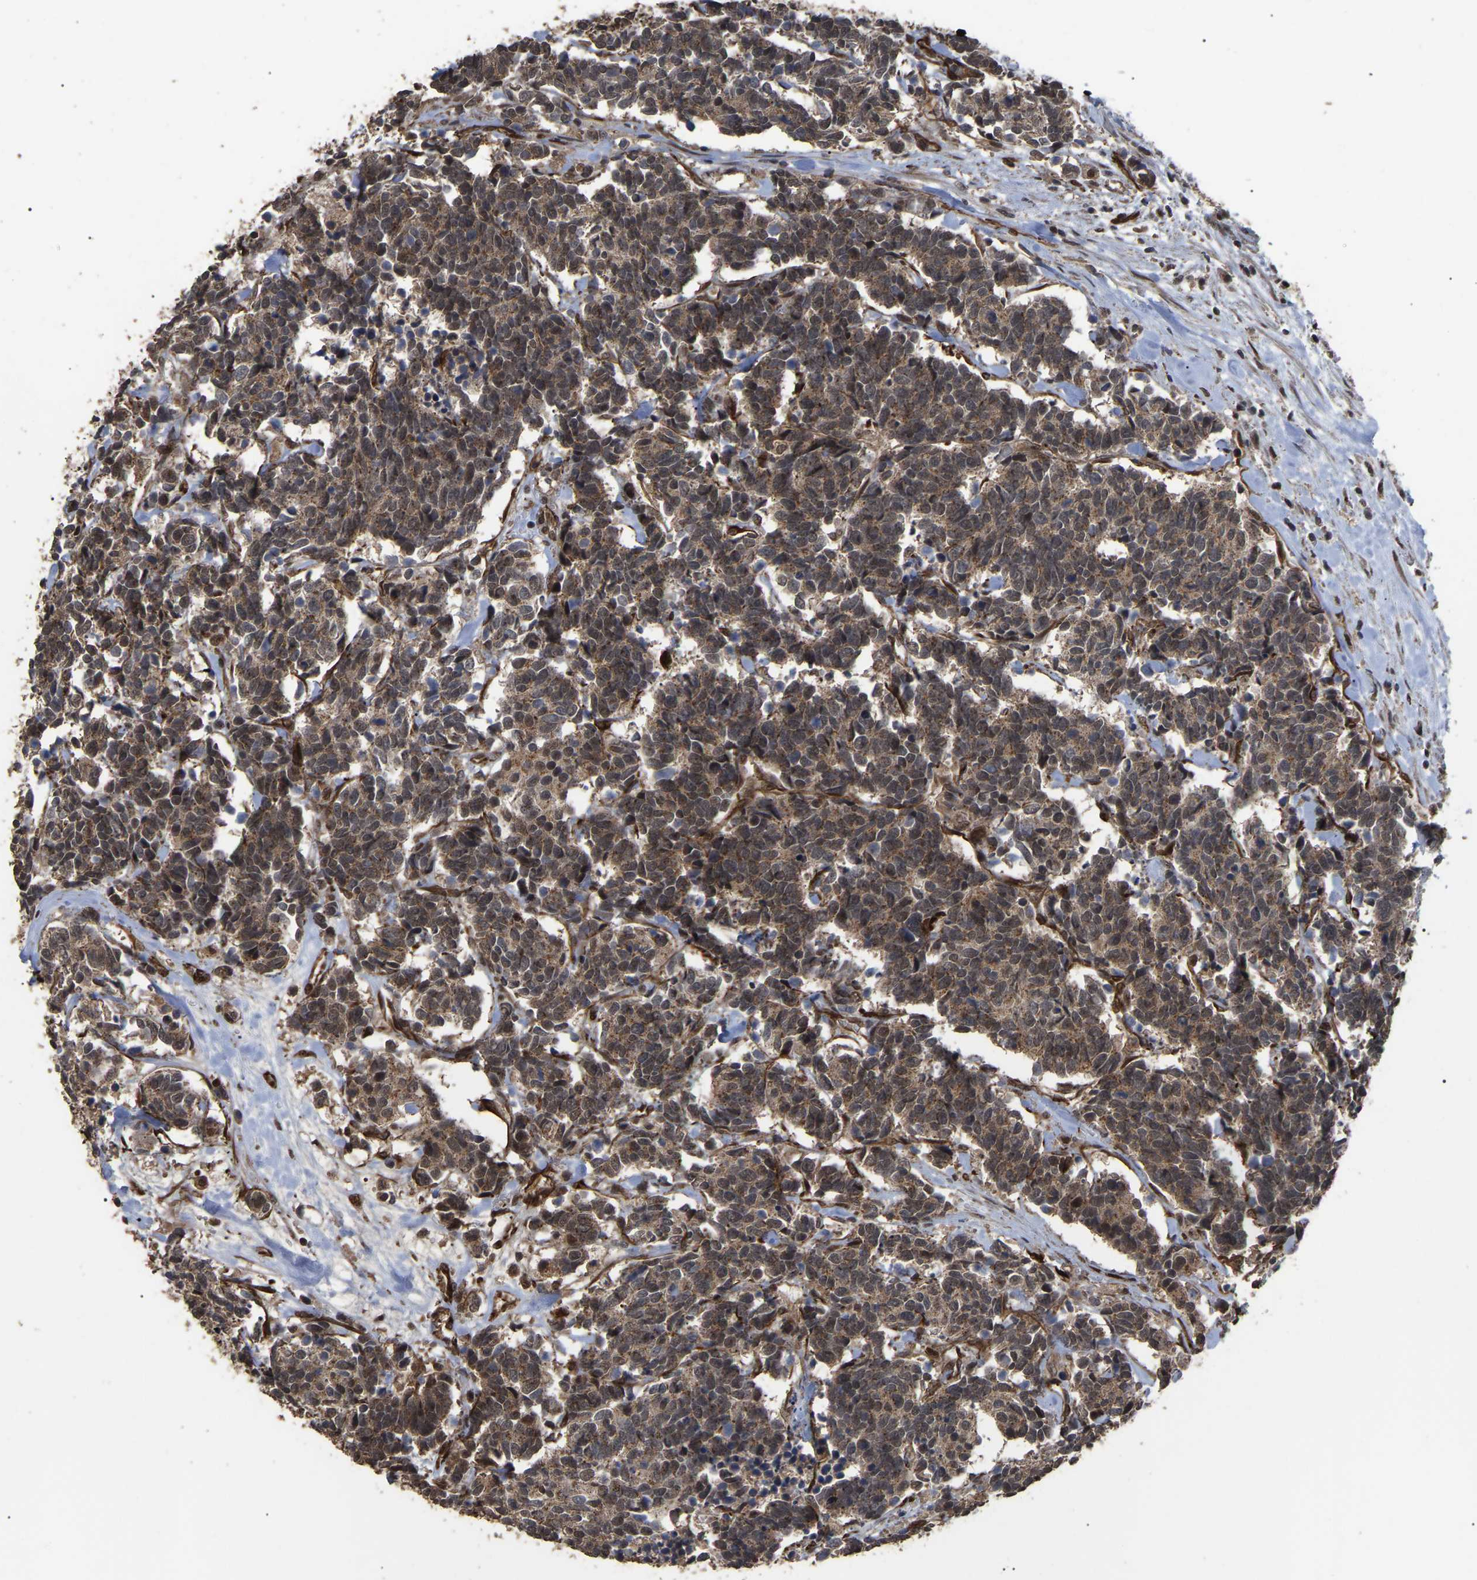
{"staining": {"intensity": "moderate", "quantity": ">75%", "location": "cytoplasmic/membranous"}, "tissue": "carcinoid", "cell_type": "Tumor cells", "image_type": "cancer", "snomed": [{"axis": "morphology", "description": "Carcinoma, NOS"}, {"axis": "morphology", "description": "Carcinoid, malignant, NOS"}, {"axis": "topography", "description": "Urinary bladder"}], "caption": "Immunohistochemical staining of carcinoid reveals medium levels of moderate cytoplasmic/membranous positivity in about >75% of tumor cells. The protein of interest is stained brown, and the nuclei are stained in blue (DAB (3,3'-diaminobenzidine) IHC with brightfield microscopy, high magnification).", "gene": "FAM161B", "patient": {"sex": "male", "age": 57}}